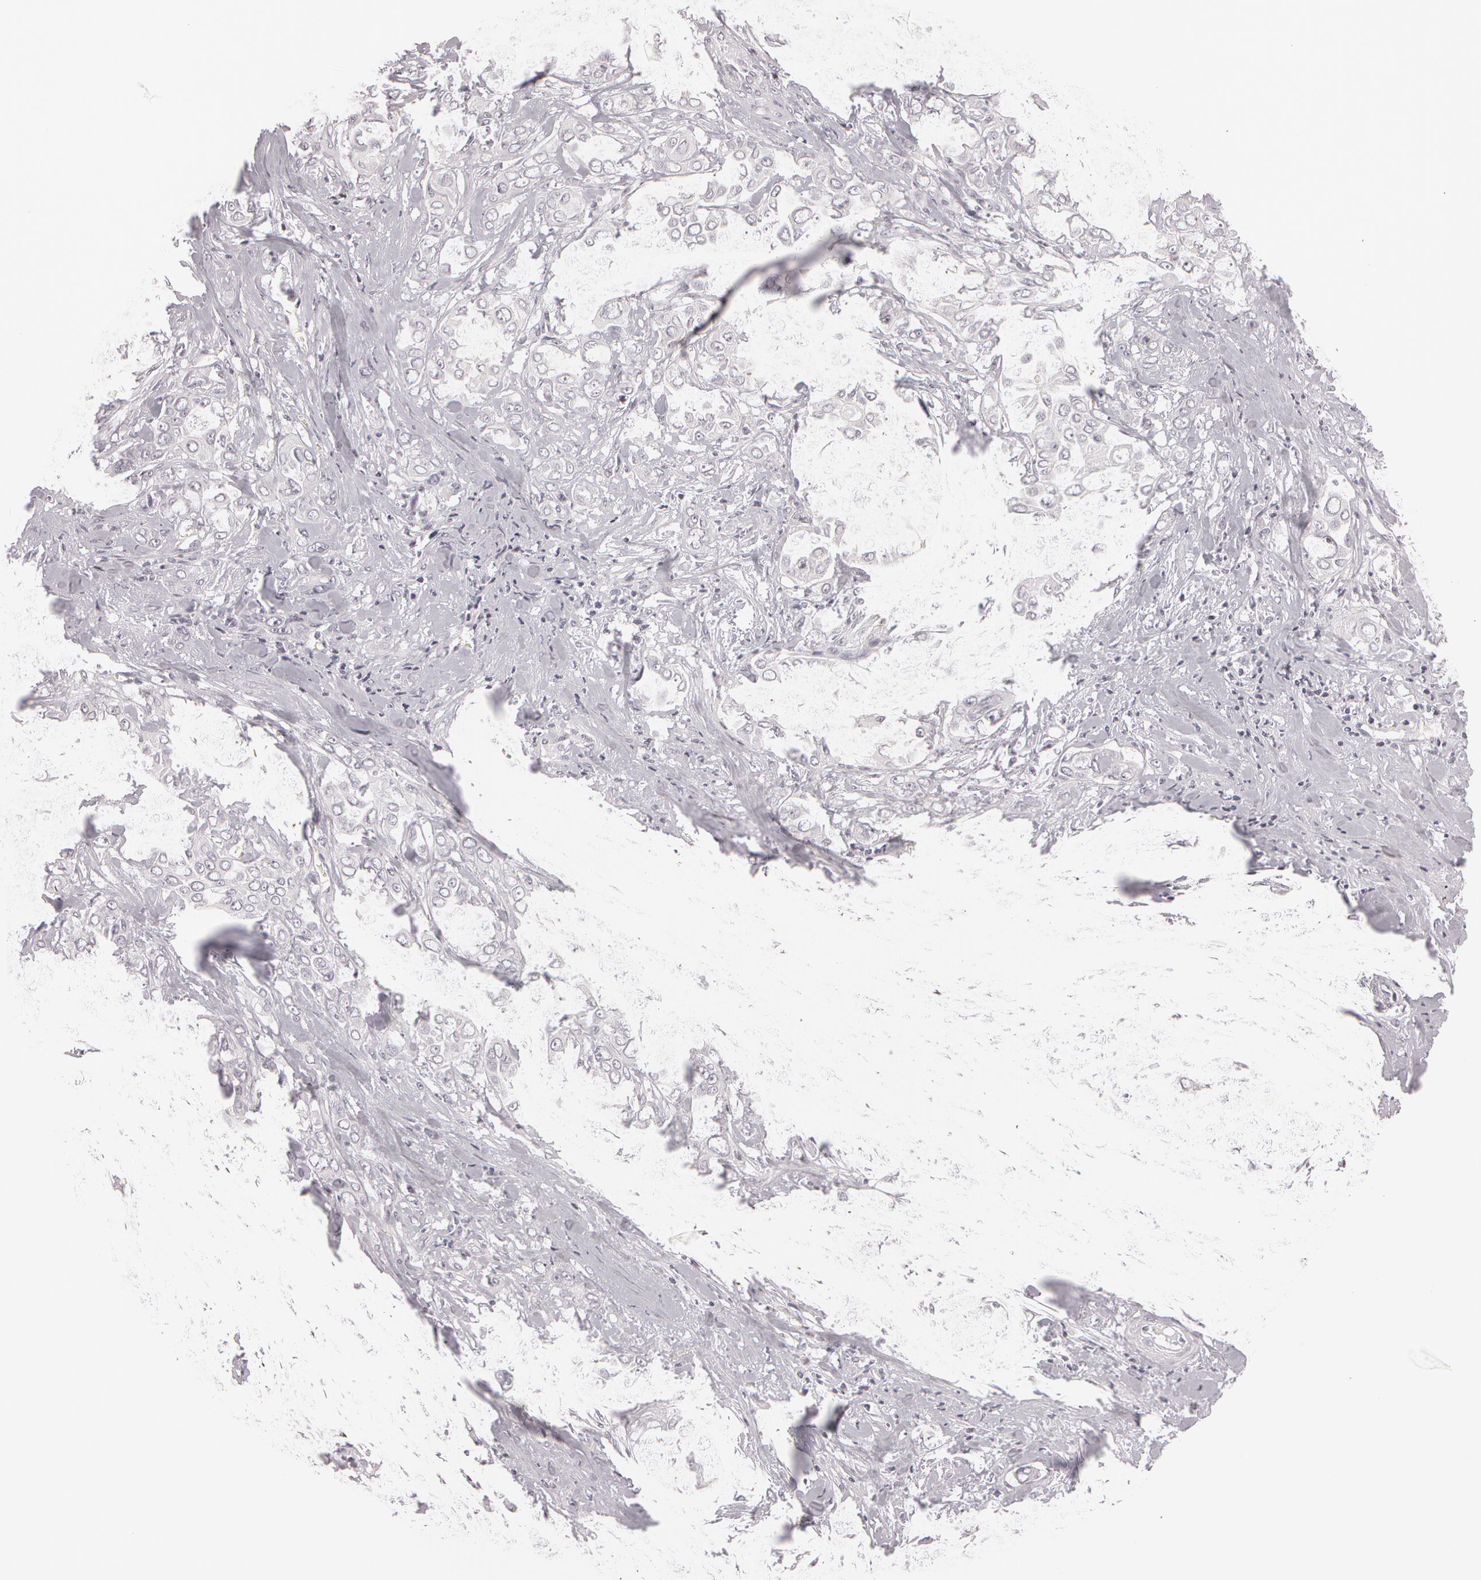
{"staining": {"intensity": "negative", "quantity": "none", "location": "none"}, "tissue": "pancreatic cancer", "cell_type": "Tumor cells", "image_type": "cancer", "snomed": [{"axis": "morphology", "description": "Adenocarcinoma, NOS"}, {"axis": "topography", "description": "Pancreas"}], "caption": "Pancreatic cancer (adenocarcinoma) was stained to show a protein in brown. There is no significant positivity in tumor cells.", "gene": "FBL", "patient": {"sex": "female", "age": 52}}